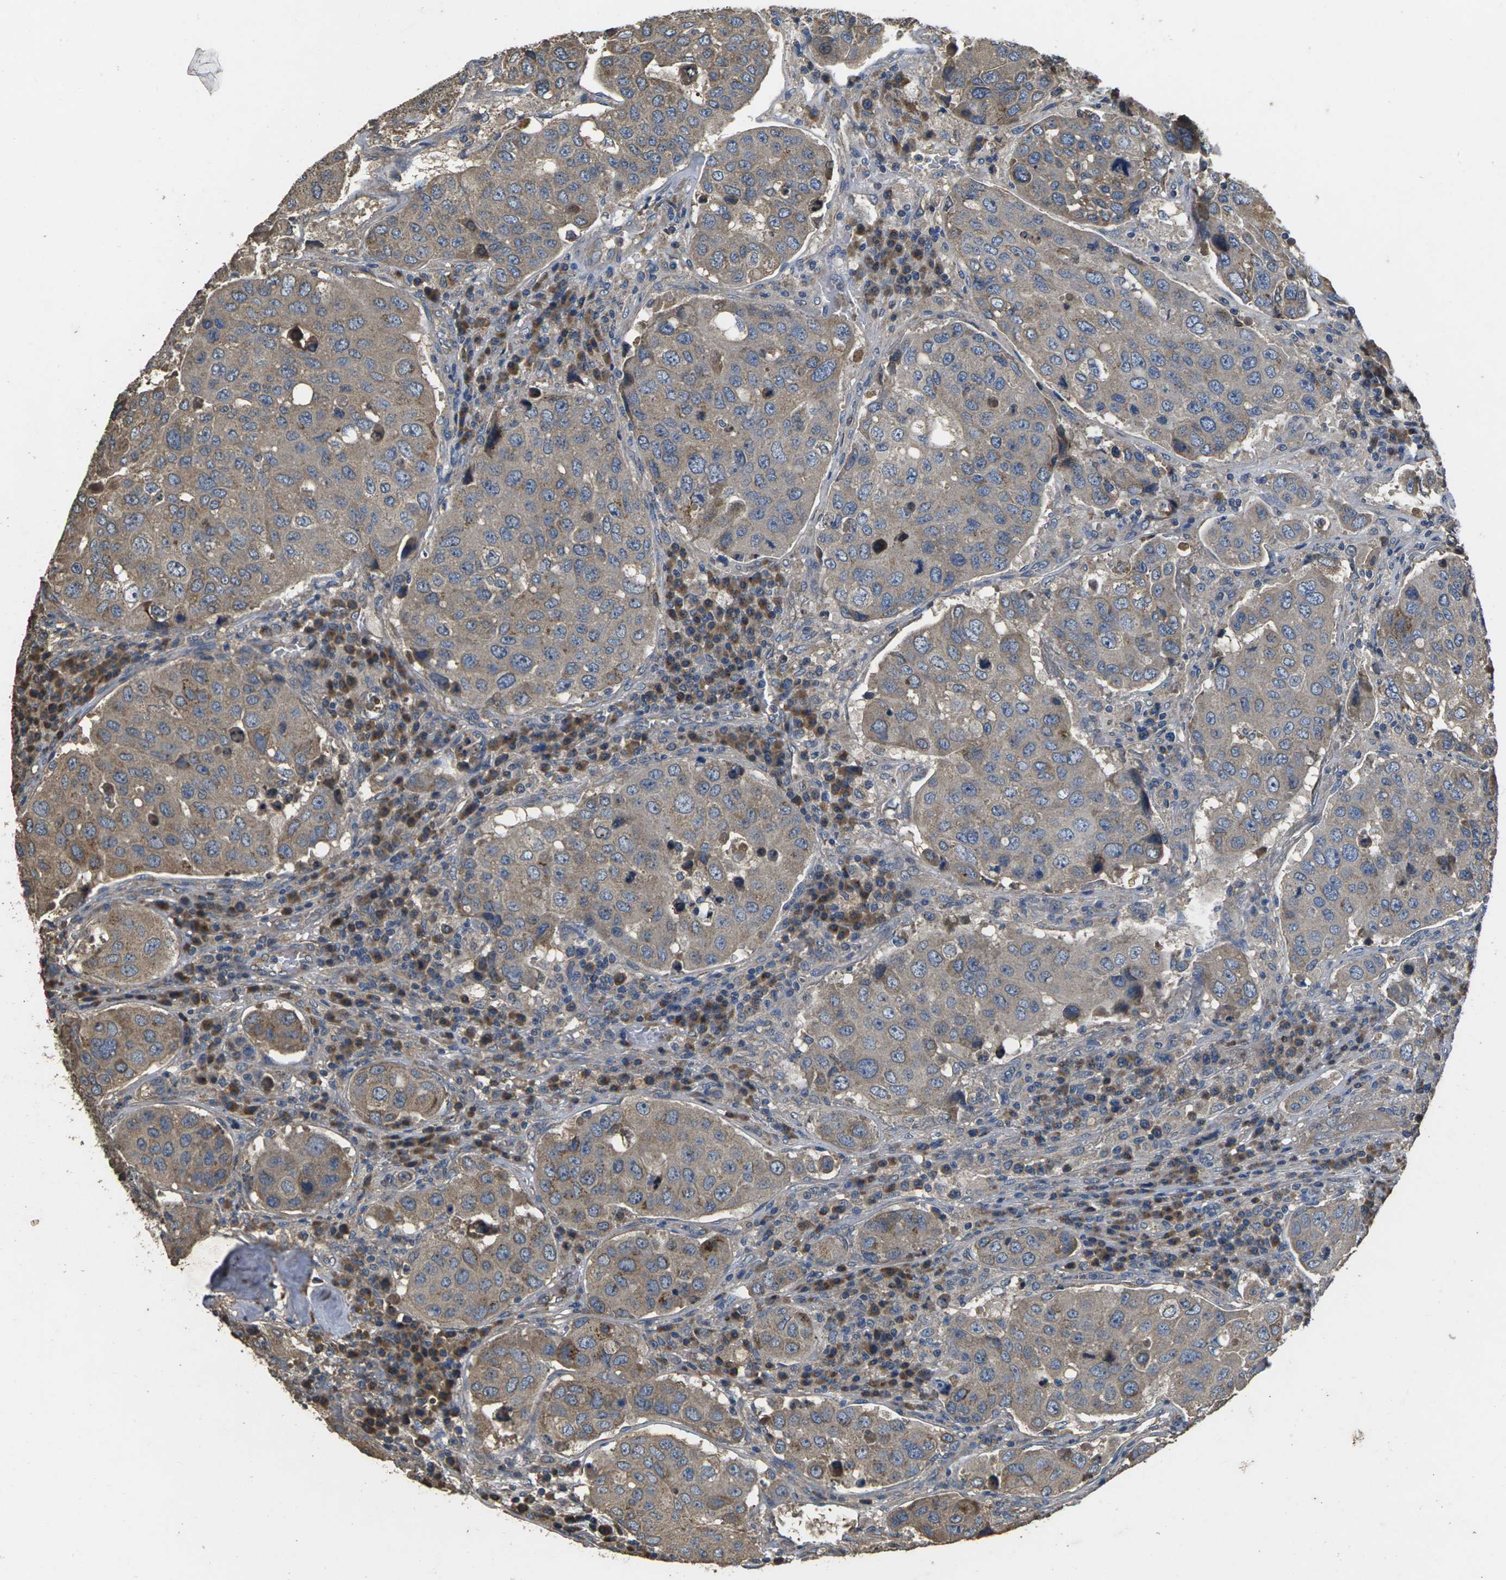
{"staining": {"intensity": "weak", "quantity": "<25%", "location": "cytoplasmic/membranous"}, "tissue": "urothelial cancer", "cell_type": "Tumor cells", "image_type": "cancer", "snomed": [{"axis": "morphology", "description": "Urothelial carcinoma, High grade"}, {"axis": "topography", "description": "Lymph node"}, {"axis": "topography", "description": "Urinary bladder"}], "caption": "This is an immunohistochemistry histopathology image of human urothelial cancer. There is no staining in tumor cells.", "gene": "B4GAT1", "patient": {"sex": "male", "age": 51}}